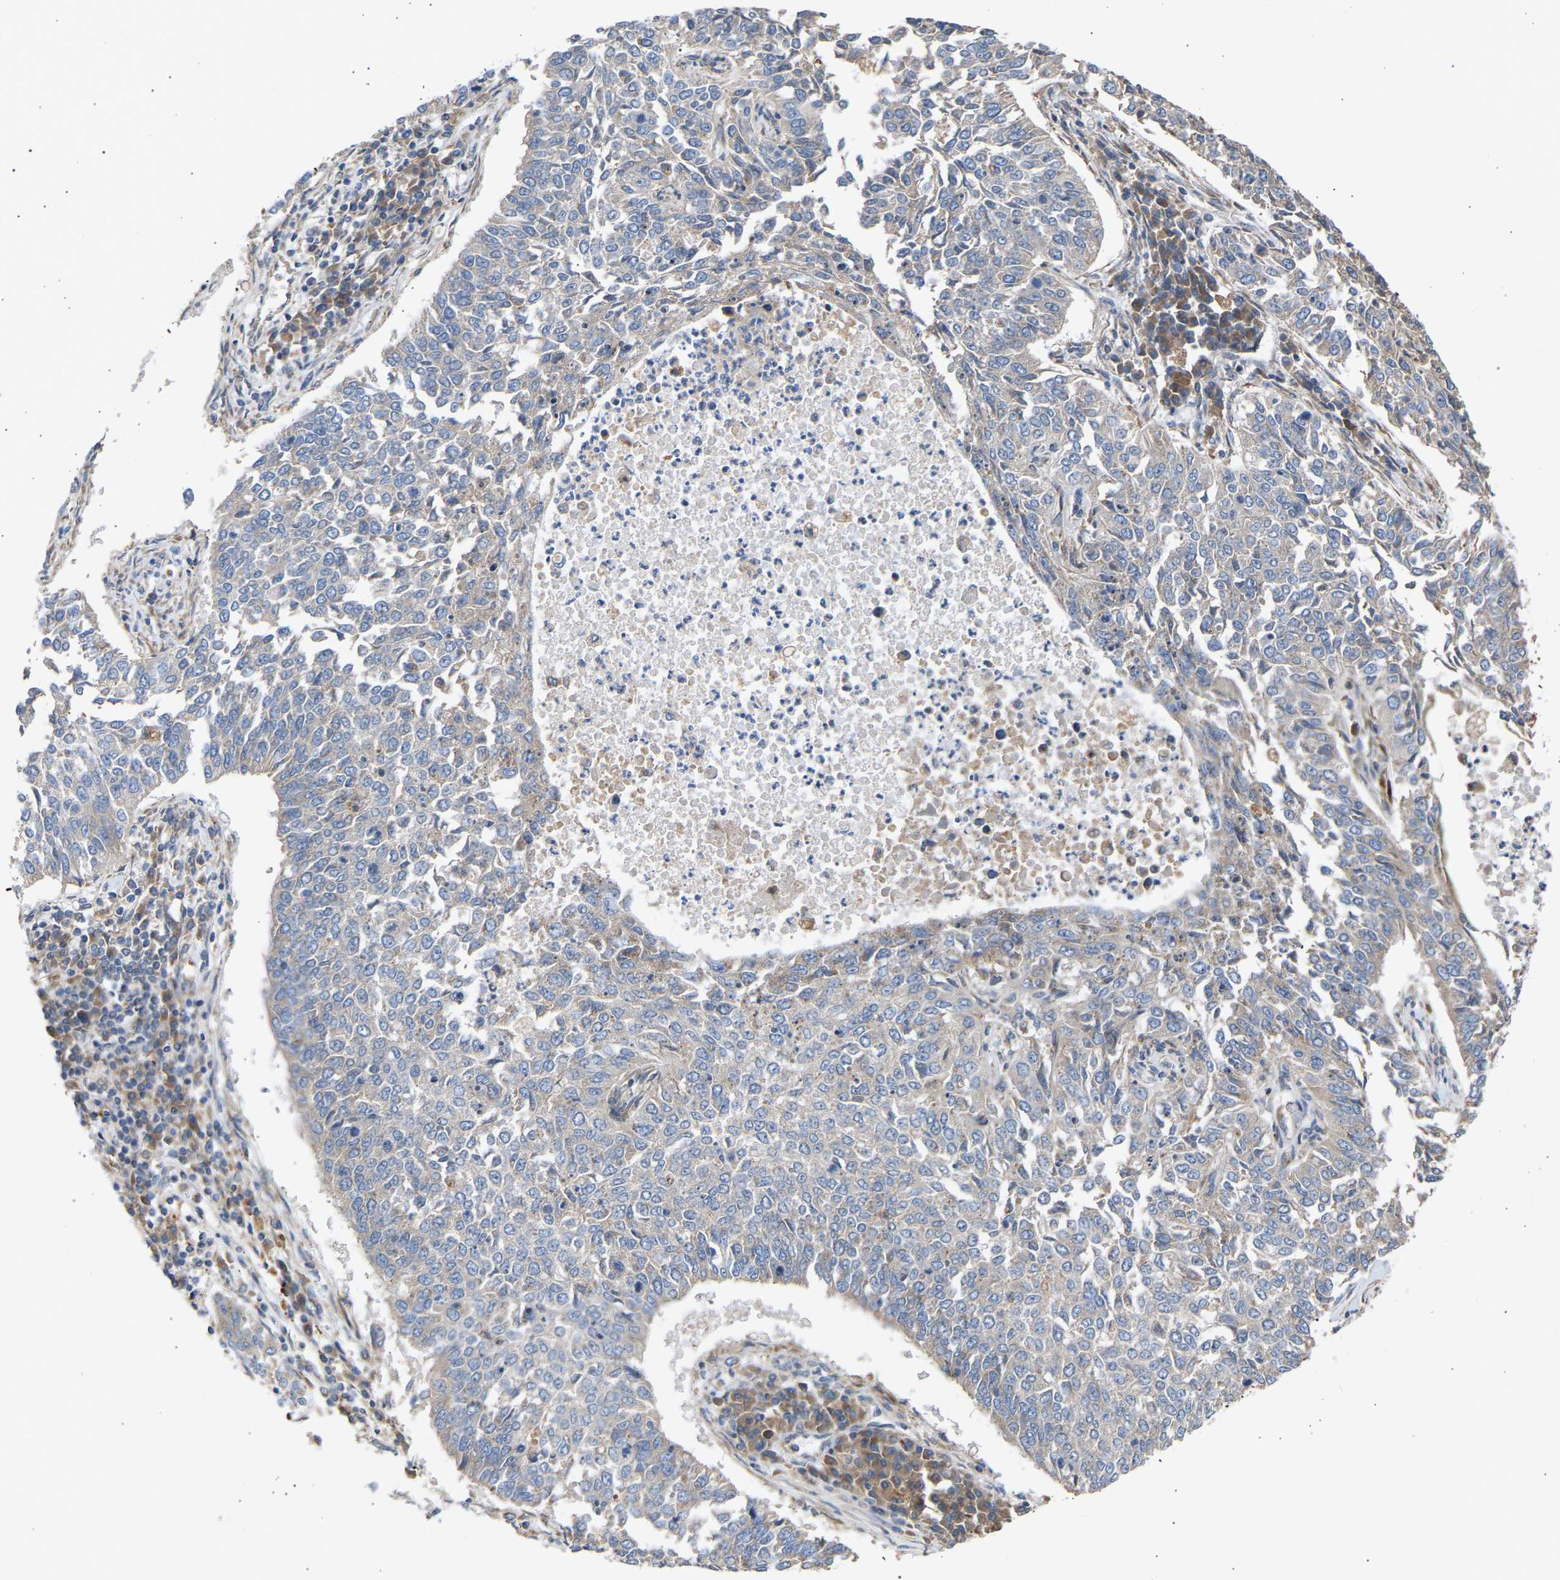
{"staining": {"intensity": "weak", "quantity": "<25%", "location": "cytoplasmic/membranous"}, "tissue": "lung cancer", "cell_type": "Tumor cells", "image_type": "cancer", "snomed": [{"axis": "morphology", "description": "Normal tissue, NOS"}, {"axis": "morphology", "description": "Squamous cell carcinoma, NOS"}, {"axis": "topography", "description": "Cartilage tissue"}, {"axis": "topography", "description": "Bronchus"}, {"axis": "topography", "description": "Lung"}], "caption": "Immunohistochemistry (IHC) micrograph of lung cancer stained for a protein (brown), which exhibits no expression in tumor cells.", "gene": "GCN1", "patient": {"sex": "female", "age": 49}}